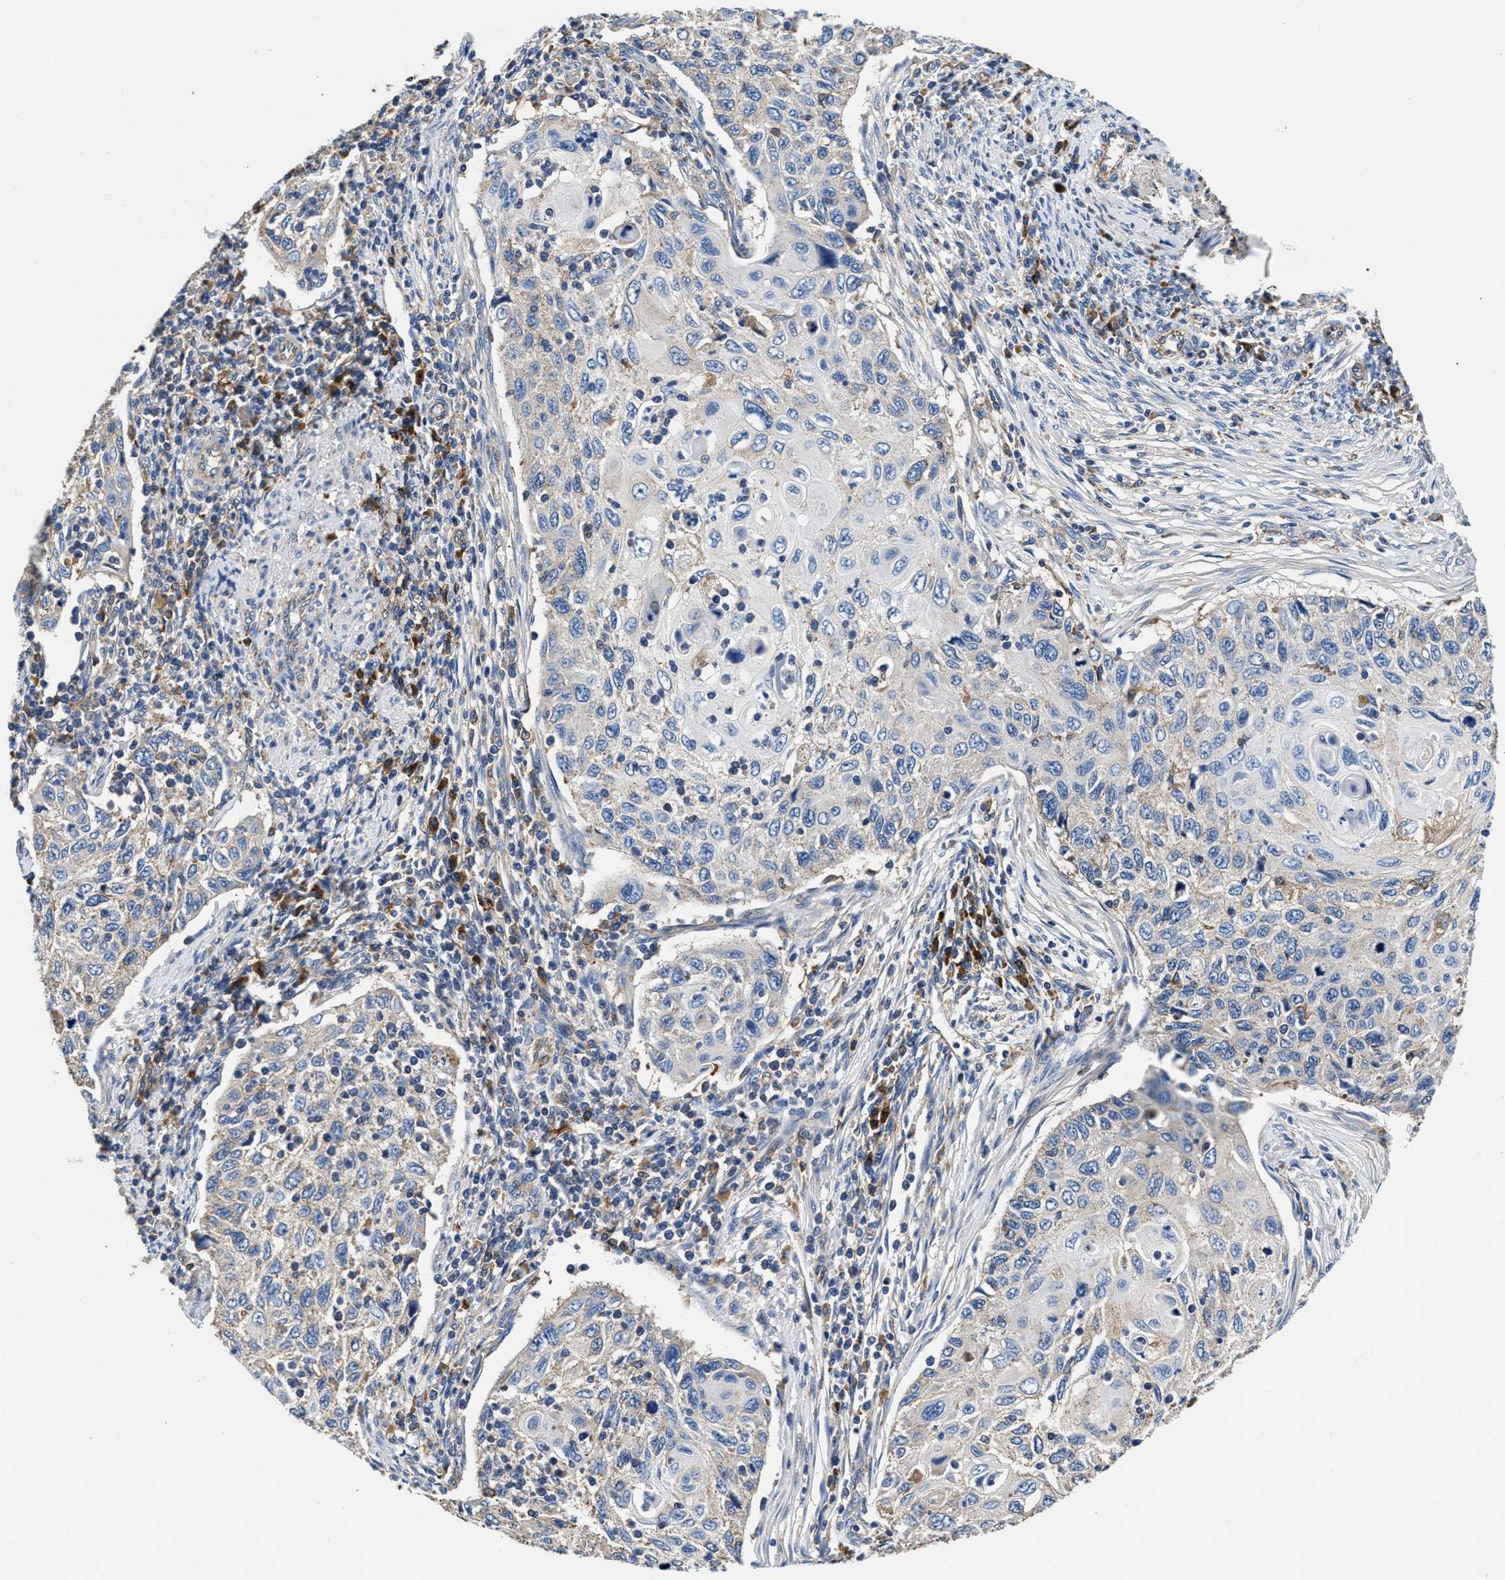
{"staining": {"intensity": "weak", "quantity": "<25%", "location": "cytoplasmic/membranous"}, "tissue": "cervical cancer", "cell_type": "Tumor cells", "image_type": "cancer", "snomed": [{"axis": "morphology", "description": "Squamous cell carcinoma, NOS"}, {"axis": "topography", "description": "Cervix"}], "caption": "This is an IHC micrograph of human squamous cell carcinoma (cervical). There is no positivity in tumor cells.", "gene": "PPP1R9B", "patient": {"sex": "female", "age": 70}}